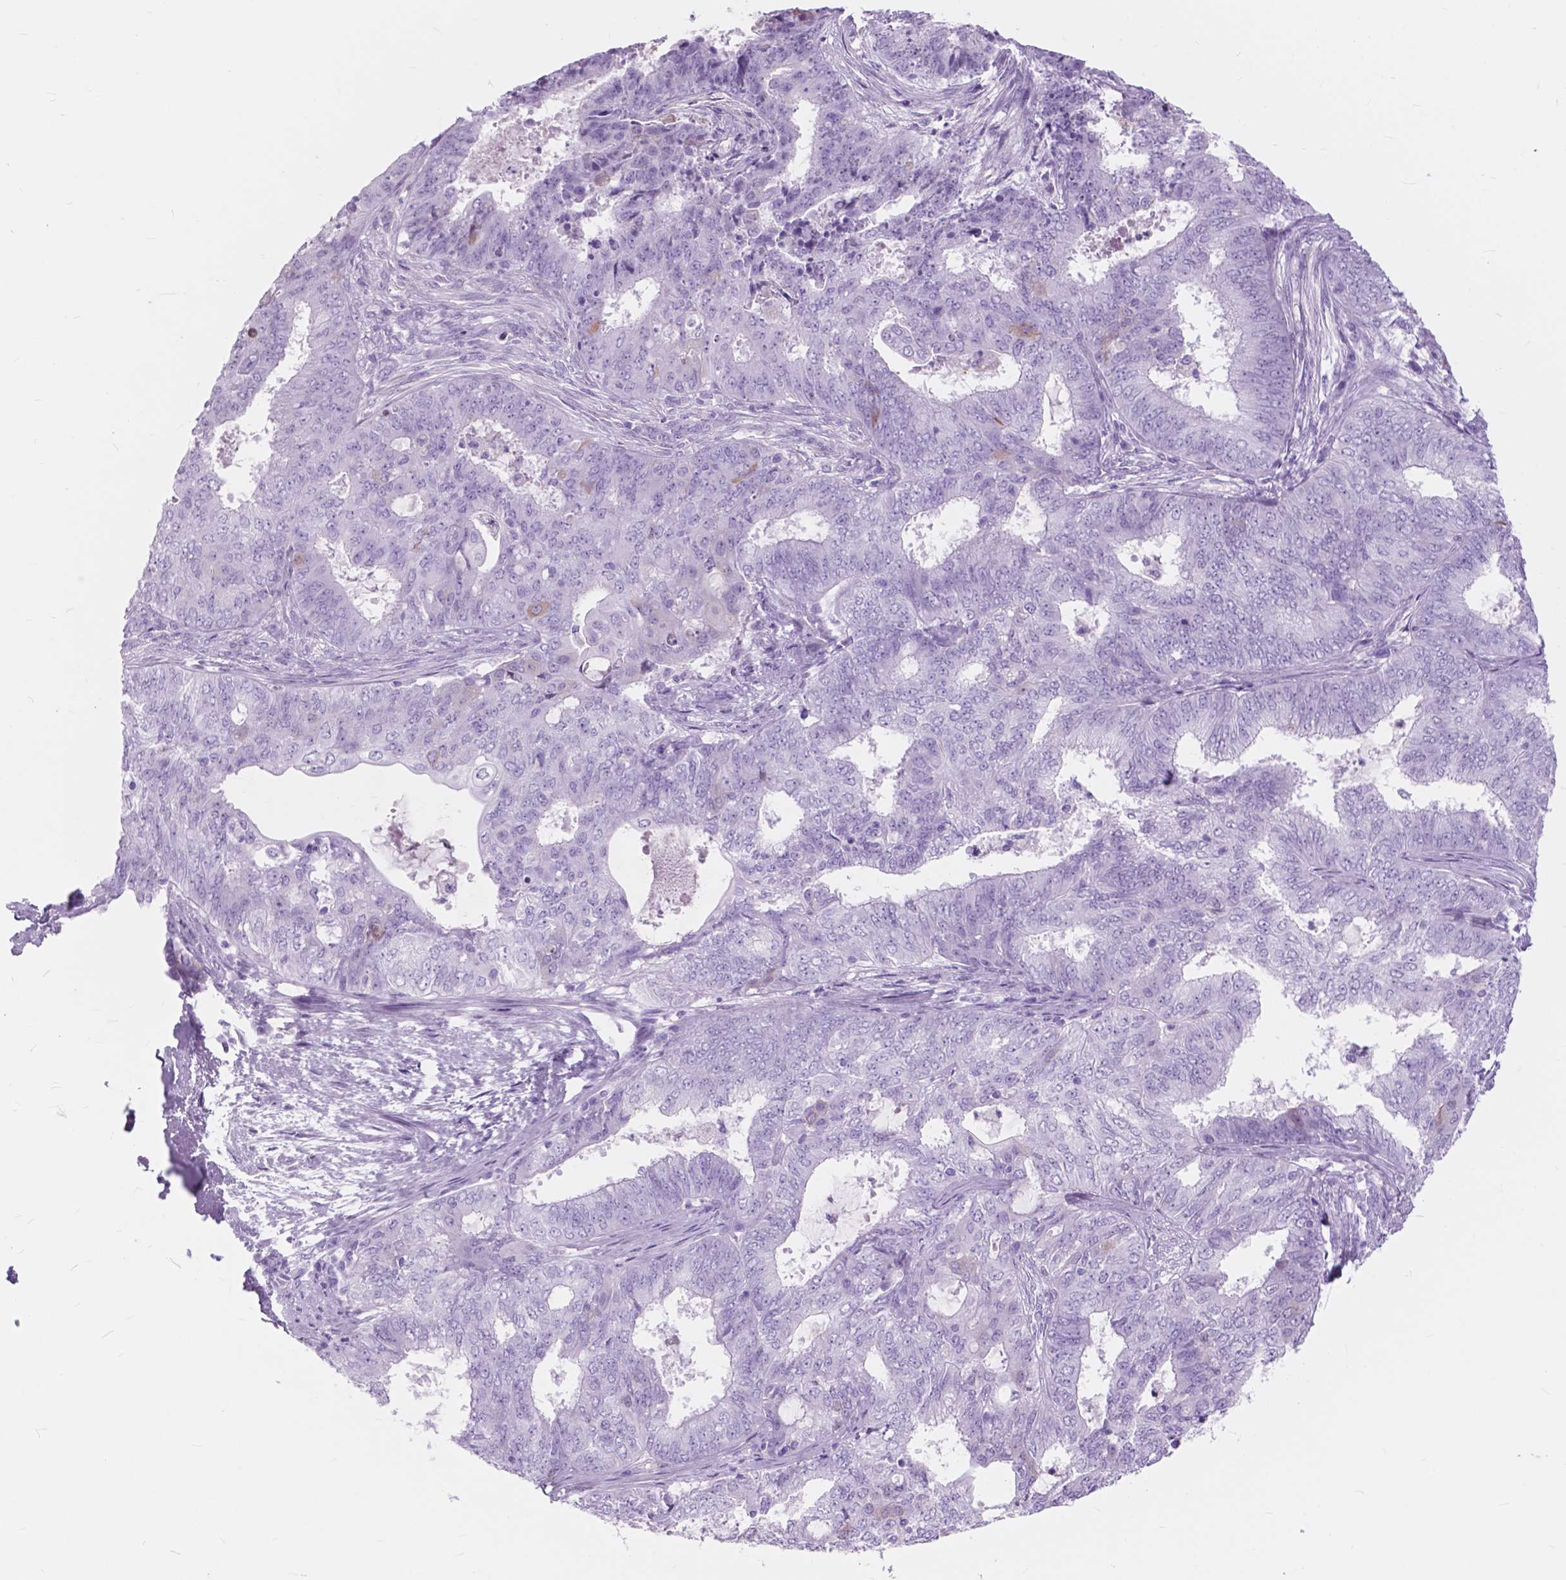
{"staining": {"intensity": "negative", "quantity": "none", "location": "none"}, "tissue": "endometrial cancer", "cell_type": "Tumor cells", "image_type": "cancer", "snomed": [{"axis": "morphology", "description": "Adenocarcinoma, NOS"}, {"axis": "topography", "description": "Endometrium"}], "caption": "A high-resolution image shows IHC staining of endometrial adenocarcinoma, which shows no significant expression in tumor cells. (Brightfield microscopy of DAB immunohistochemistry (IHC) at high magnification).", "gene": "FXYD2", "patient": {"sex": "female", "age": 62}}